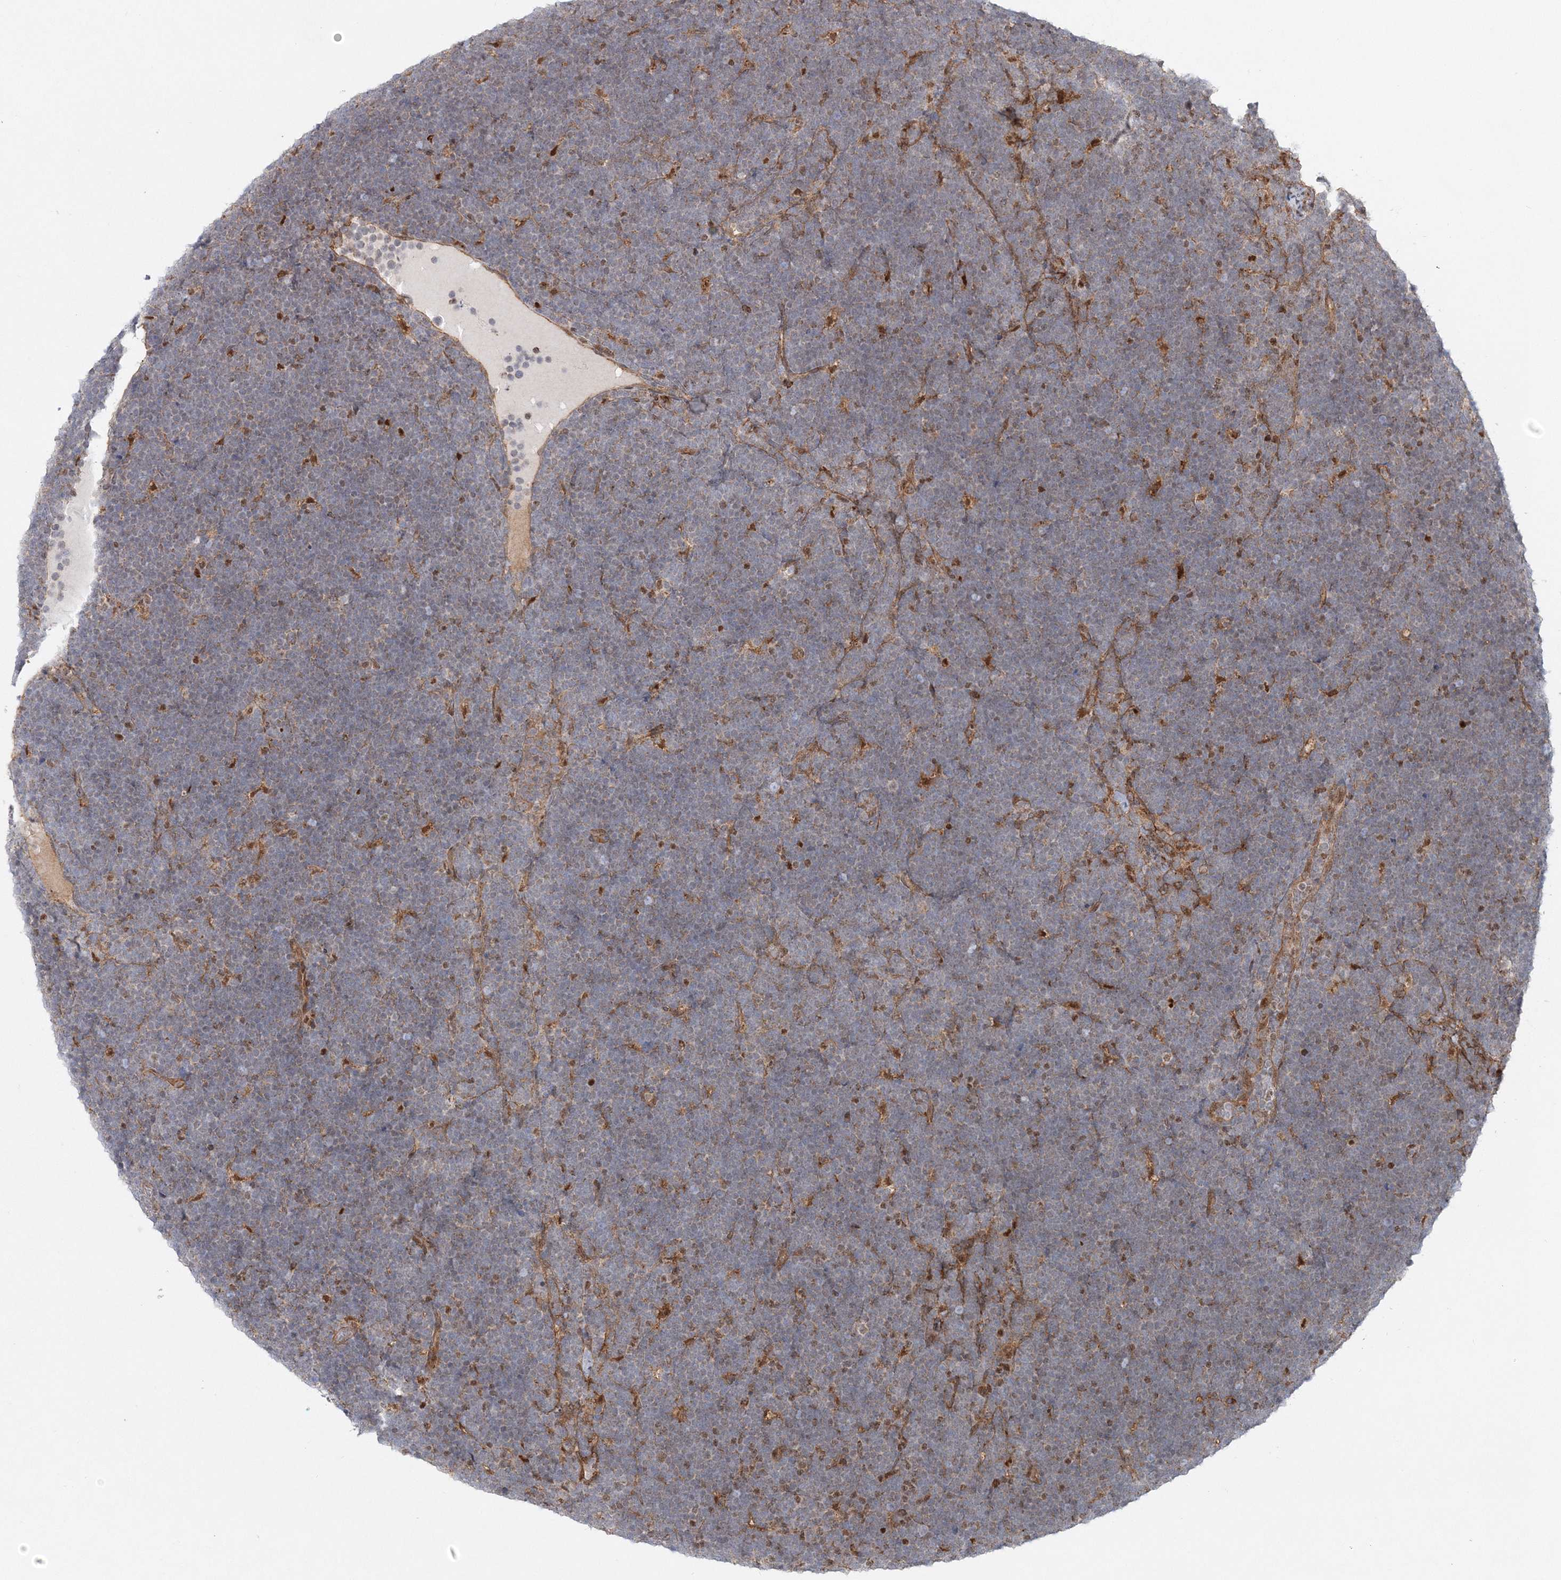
{"staining": {"intensity": "negative", "quantity": "none", "location": "none"}, "tissue": "lymphoma", "cell_type": "Tumor cells", "image_type": "cancer", "snomed": [{"axis": "morphology", "description": "Malignant lymphoma, non-Hodgkin's type, High grade"}, {"axis": "topography", "description": "Lymph node"}], "caption": "This micrograph is of lymphoma stained with immunohistochemistry to label a protein in brown with the nuclei are counter-stained blue. There is no staining in tumor cells.", "gene": "RAB11FIP2", "patient": {"sex": "male", "age": 13}}